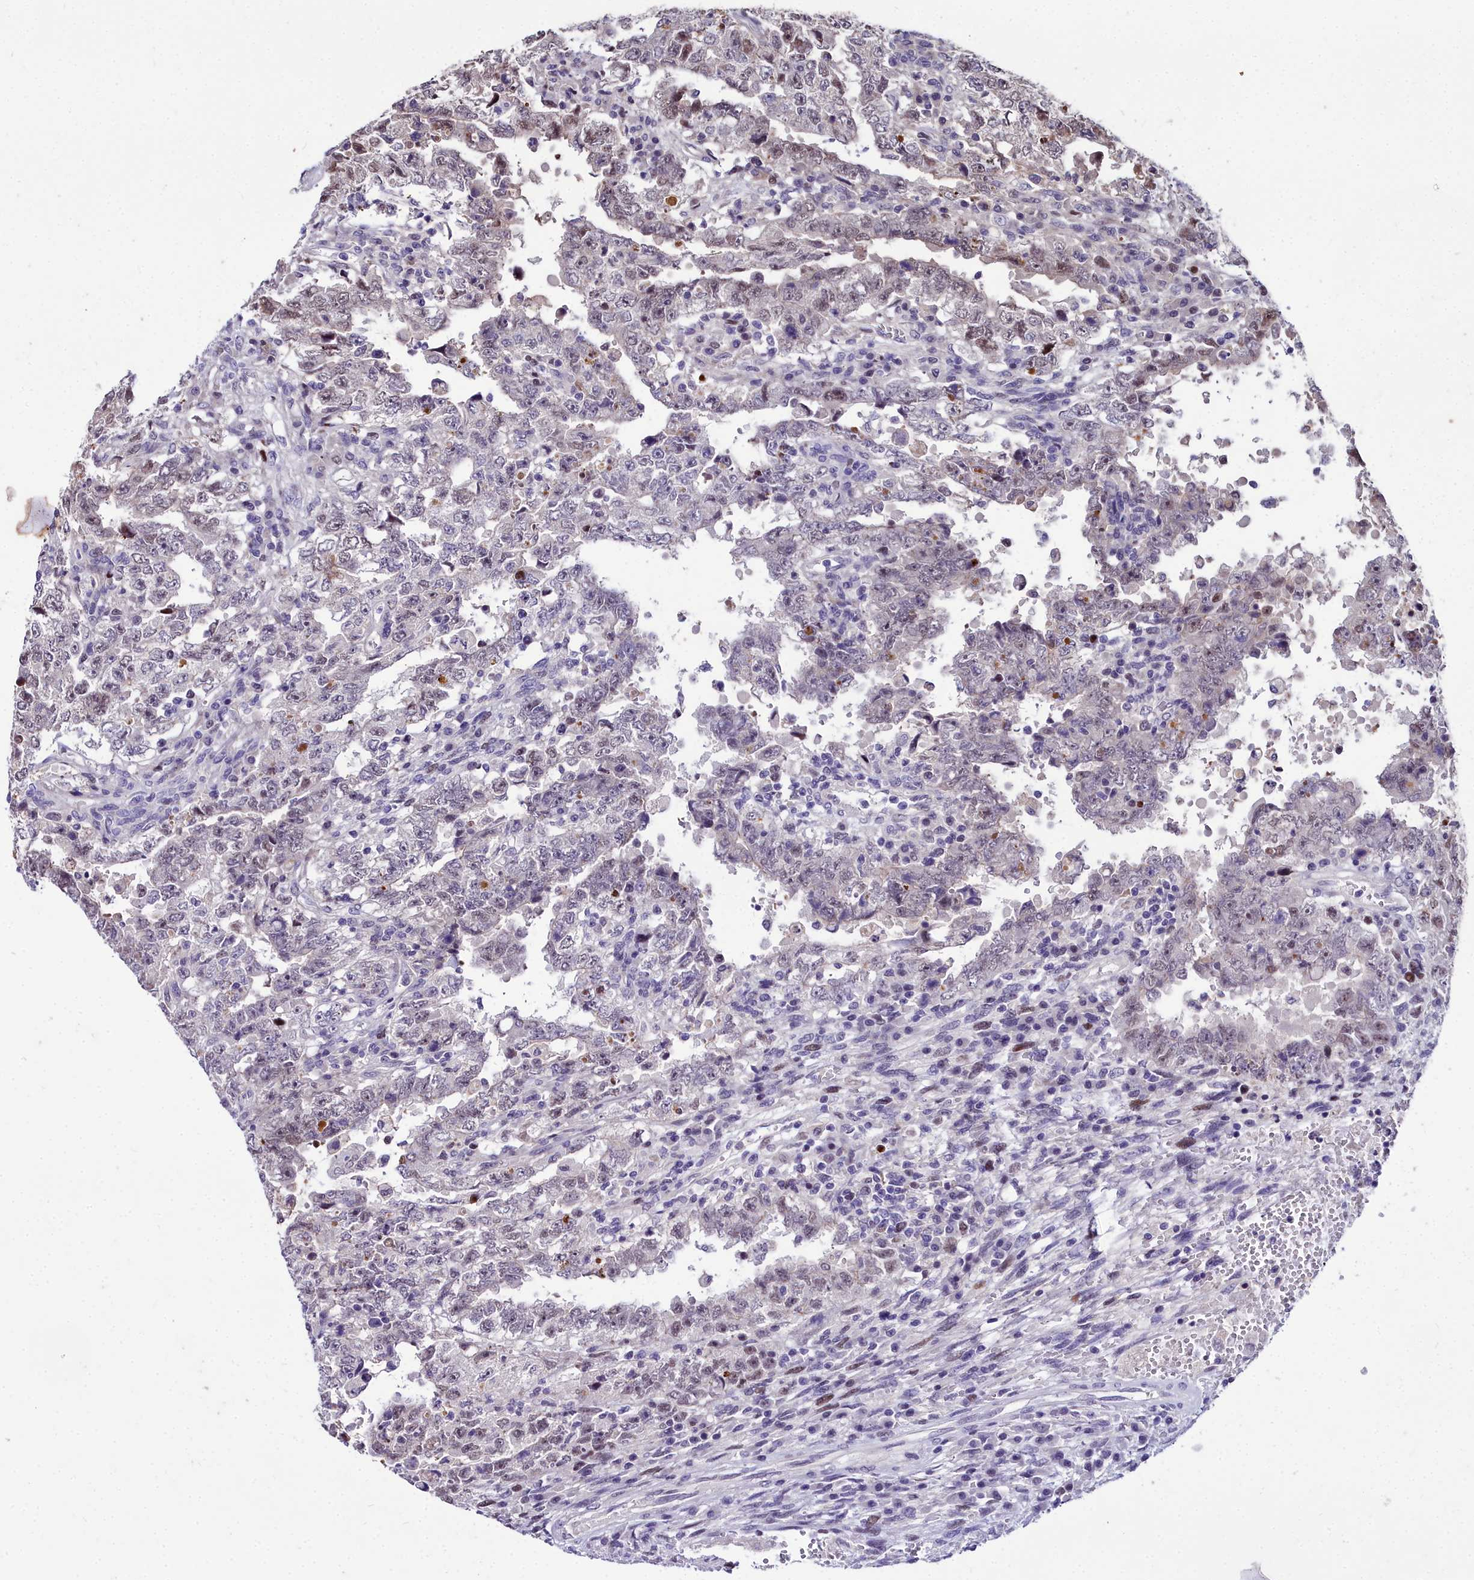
{"staining": {"intensity": "weak", "quantity": "<25%", "location": "nuclear"}, "tissue": "testis cancer", "cell_type": "Tumor cells", "image_type": "cancer", "snomed": [{"axis": "morphology", "description": "Carcinoma, Embryonal, NOS"}, {"axis": "topography", "description": "Testis"}], "caption": "High magnification brightfield microscopy of testis embryonal carcinoma stained with DAB (3,3'-diaminobenzidine) (brown) and counterstained with hematoxylin (blue): tumor cells show no significant positivity. (Stains: DAB IHC with hematoxylin counter stain, Microscopy: brightfield microscopy at high magnification).", "gene": "TRIML2", "patient": {"sex": "male", "age": 26}}